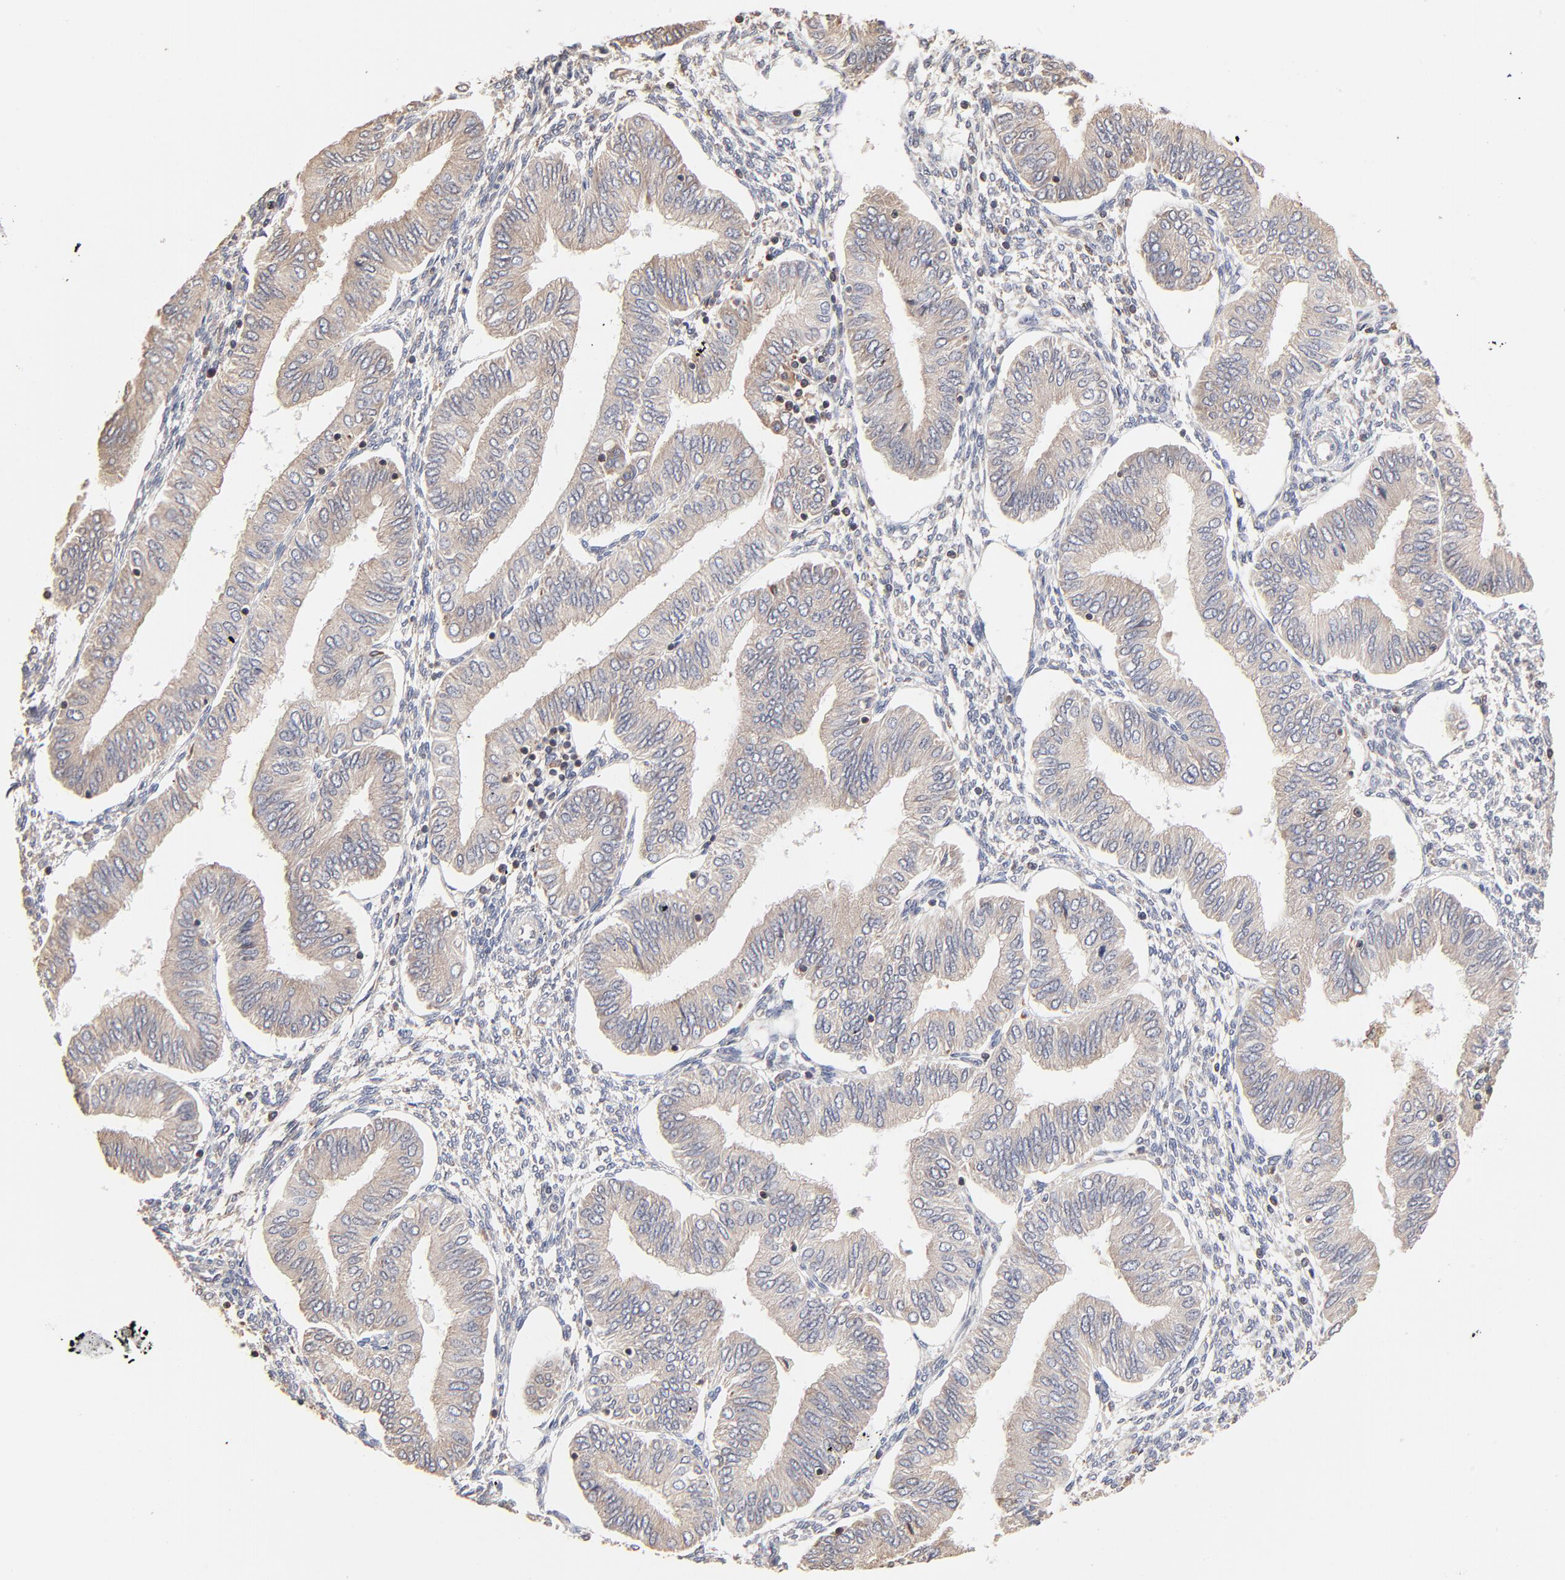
{"staining": {"intensity": "weak", "quantity": "25%-75%", "location": "cytoplasmic/membranous"}, "tissue": "endometrial cancer", "cell_type": "Tumor cells", "image_type": "cancer", "snomed": [{"axis": "morphology", "description": "Adenocarcinoma, NOS"}, {"axis": "topography", "description": "Endometrium"}], "caption": "Human endometrial cancer (adenocarcinoma) stained with a brown dye displays weak cytoplasmic/membranous positive staining in approximately 25%-75% of tumor cells.", "gene": "RNF213", "patient": {"sex": "female", "age": 51}}